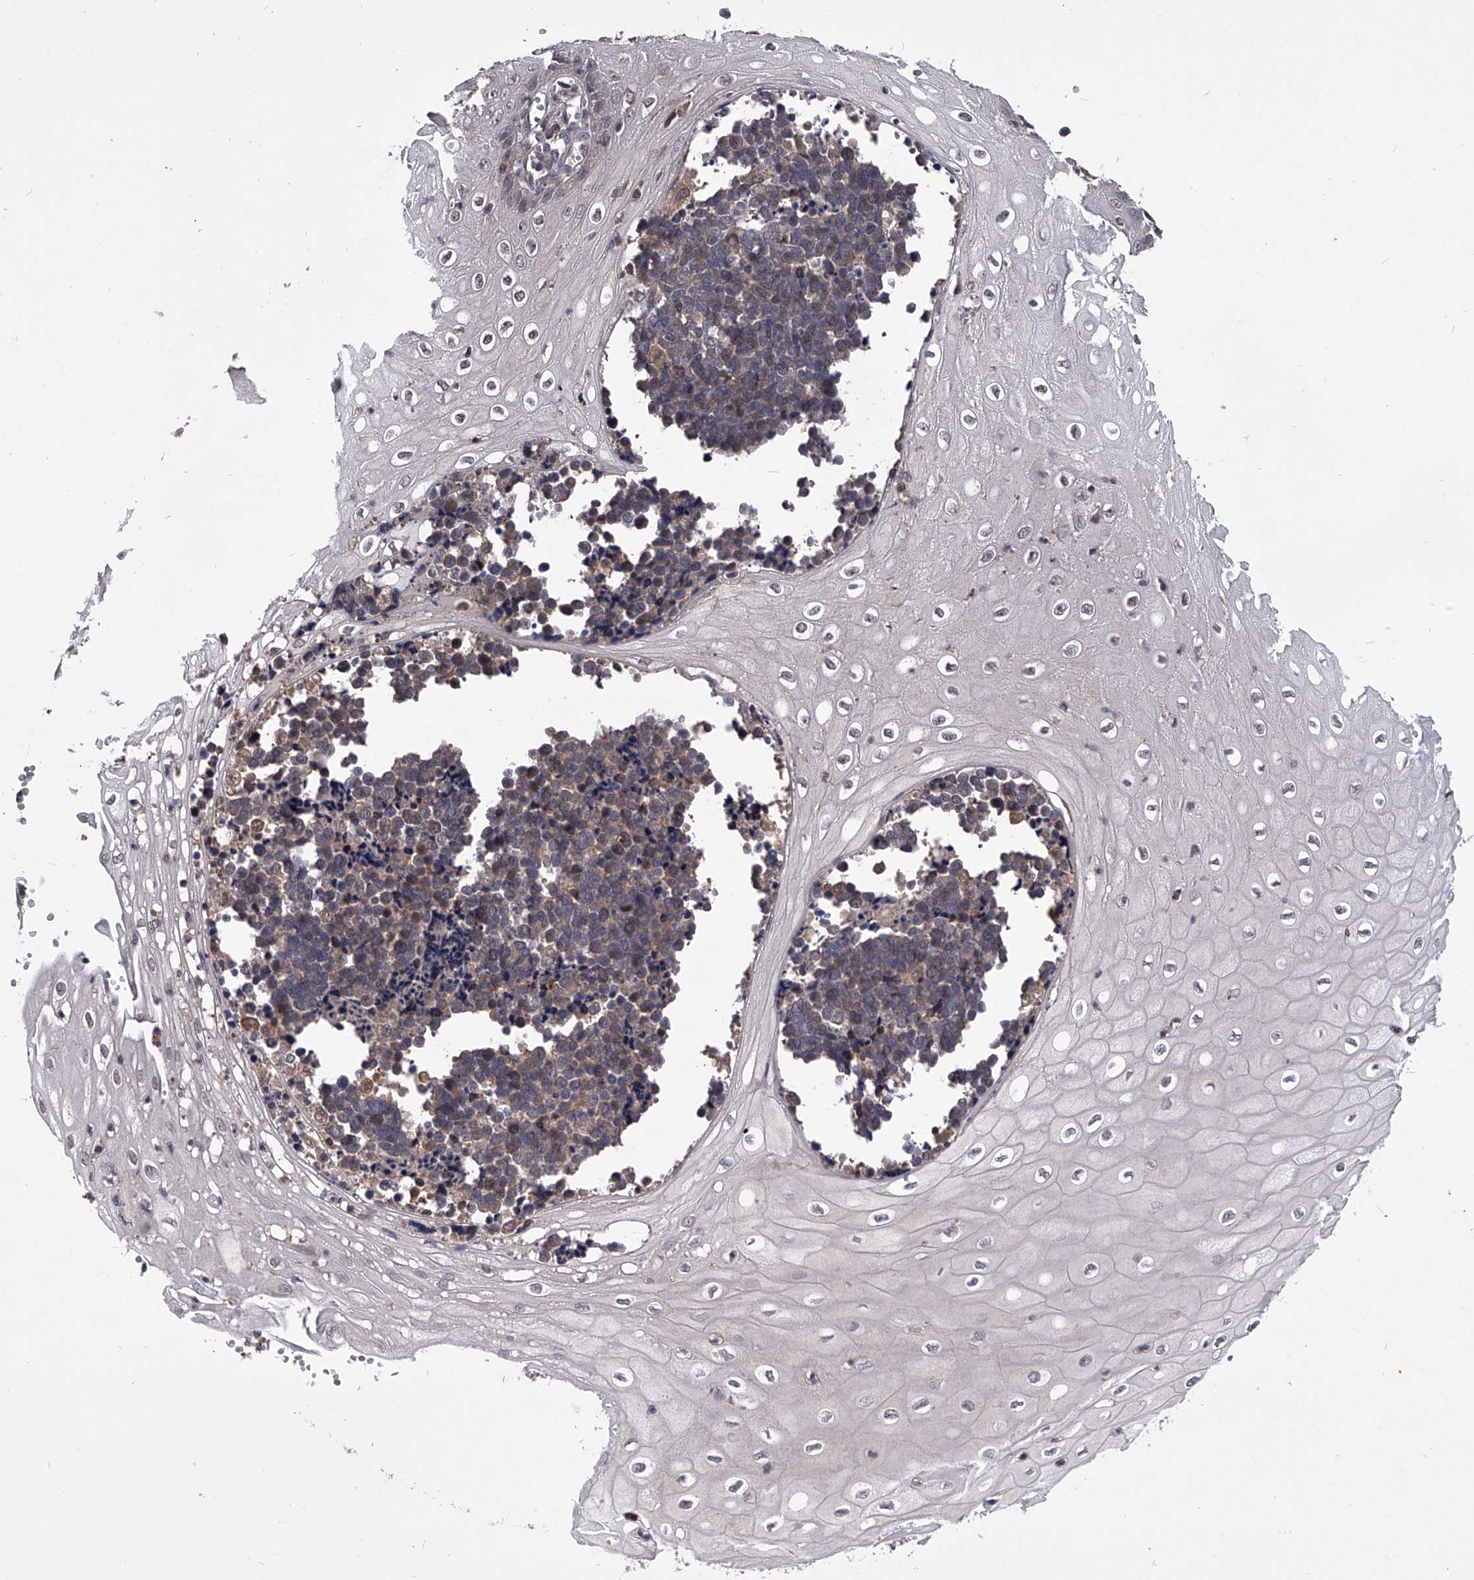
{"staining": {"intensity": "weak", "quantity": "<25%", "location": "cytoplasmic/membranous"}, "tissue": "cervical cancer", "cell_type": "Tumor cells", "image_type": "cancer", "snomed": [{"axis": "morphology", "description": "Normal tissue, NOS"}, {"axis": "morphology", "description": "Squamous cell carcinoma, NOS"}, {"axis": "topography", "description": "Cervix"}], "caption": "Micrograph shows no significant protein expression in tumor cells of cervical cancer.", "gene": "PAN3", "patient": {"sex": "female", "age": 35}}